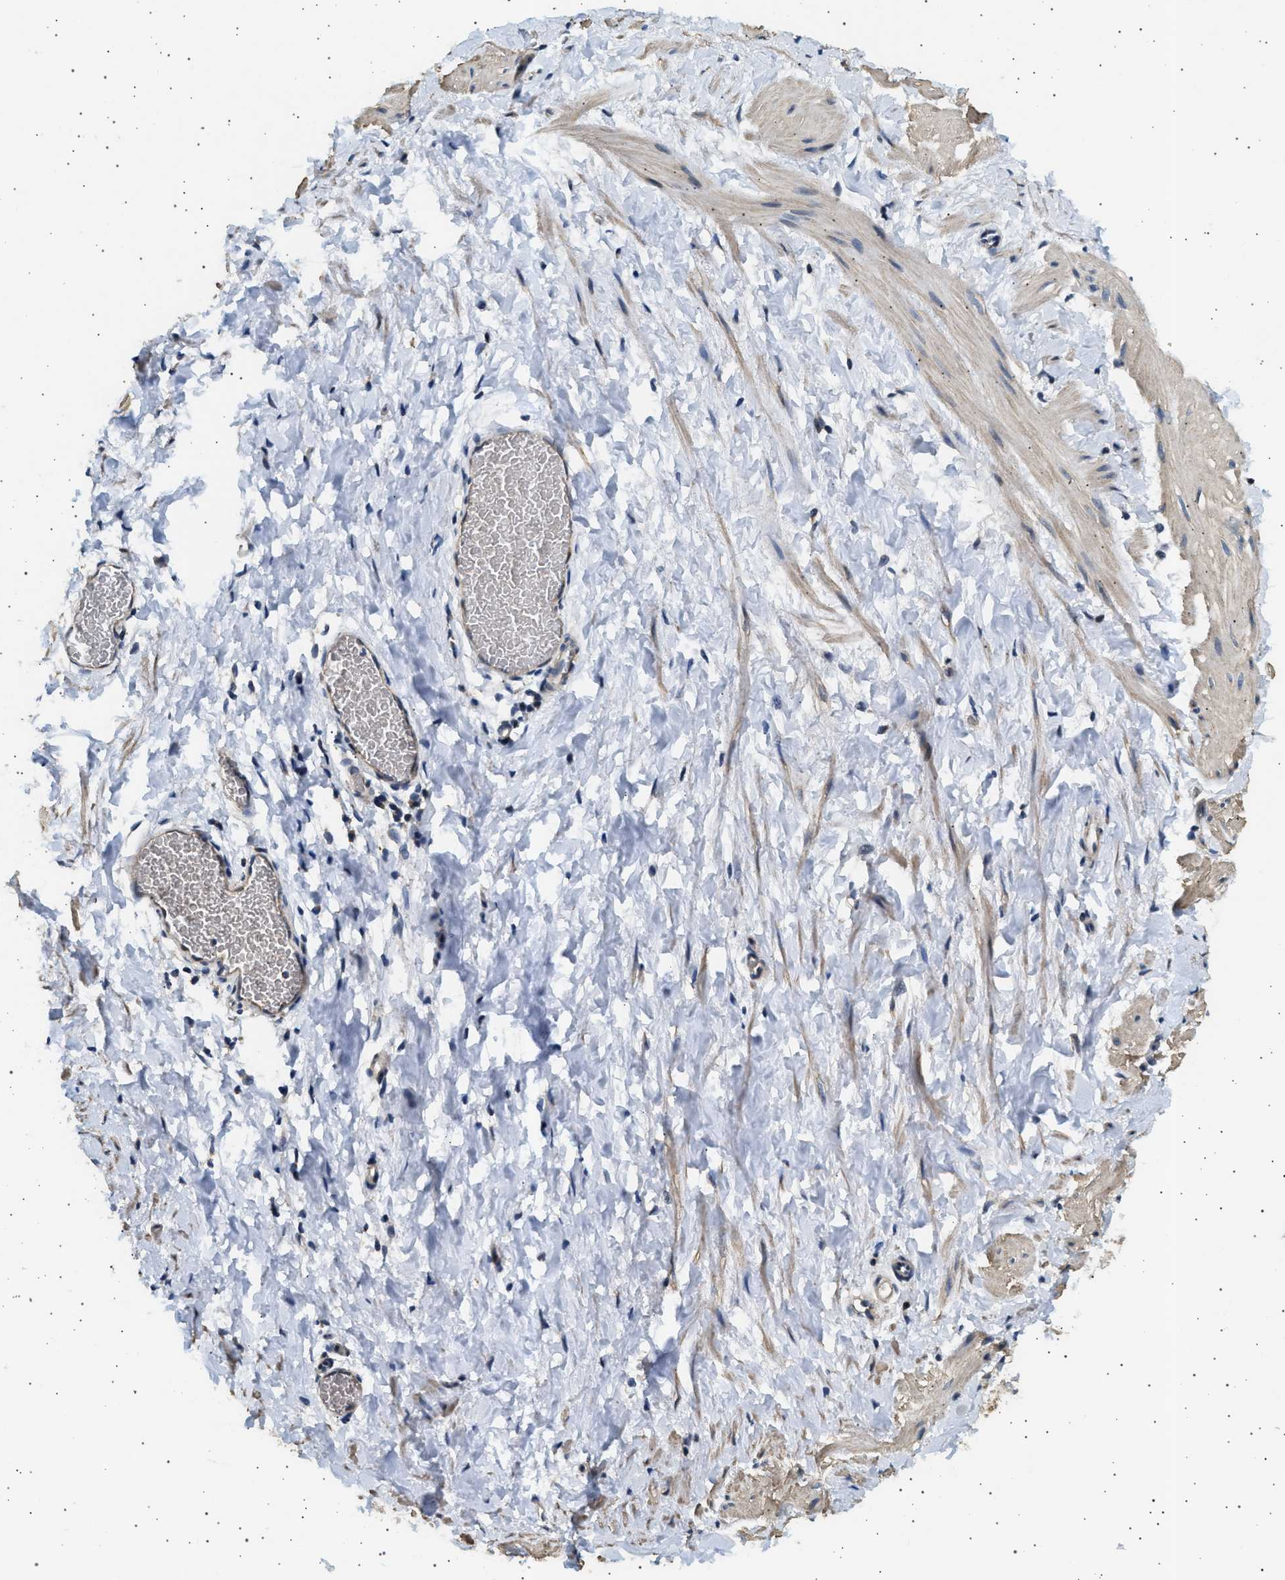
{"staining": {"intensity": "weak", "quantity": "25%-75%", "location": "cytoplasmic/membranous"}, "tissue": "smooth muscle", "cell_type": "Smooth muscle cells", "image_type": "normal", "snomed": [{"axis": "morphology", "description": "Normal tissue, NOS"}, {"axis": "topography", "description": "Smooth muscle"}], "caption": "Immunohistochemistry (IHC) of benign human smooth muscle shows low levels of weak cytoplasmic/membranous staining in approximately 25%-75% of smooth muscle cells. (Stains: DAB in brown, nuclei in blue, Microscopy: brightfield microscopy at high magnification).", "gene": "KCNA4", "patient": {"sex": "male", "age": 16}}